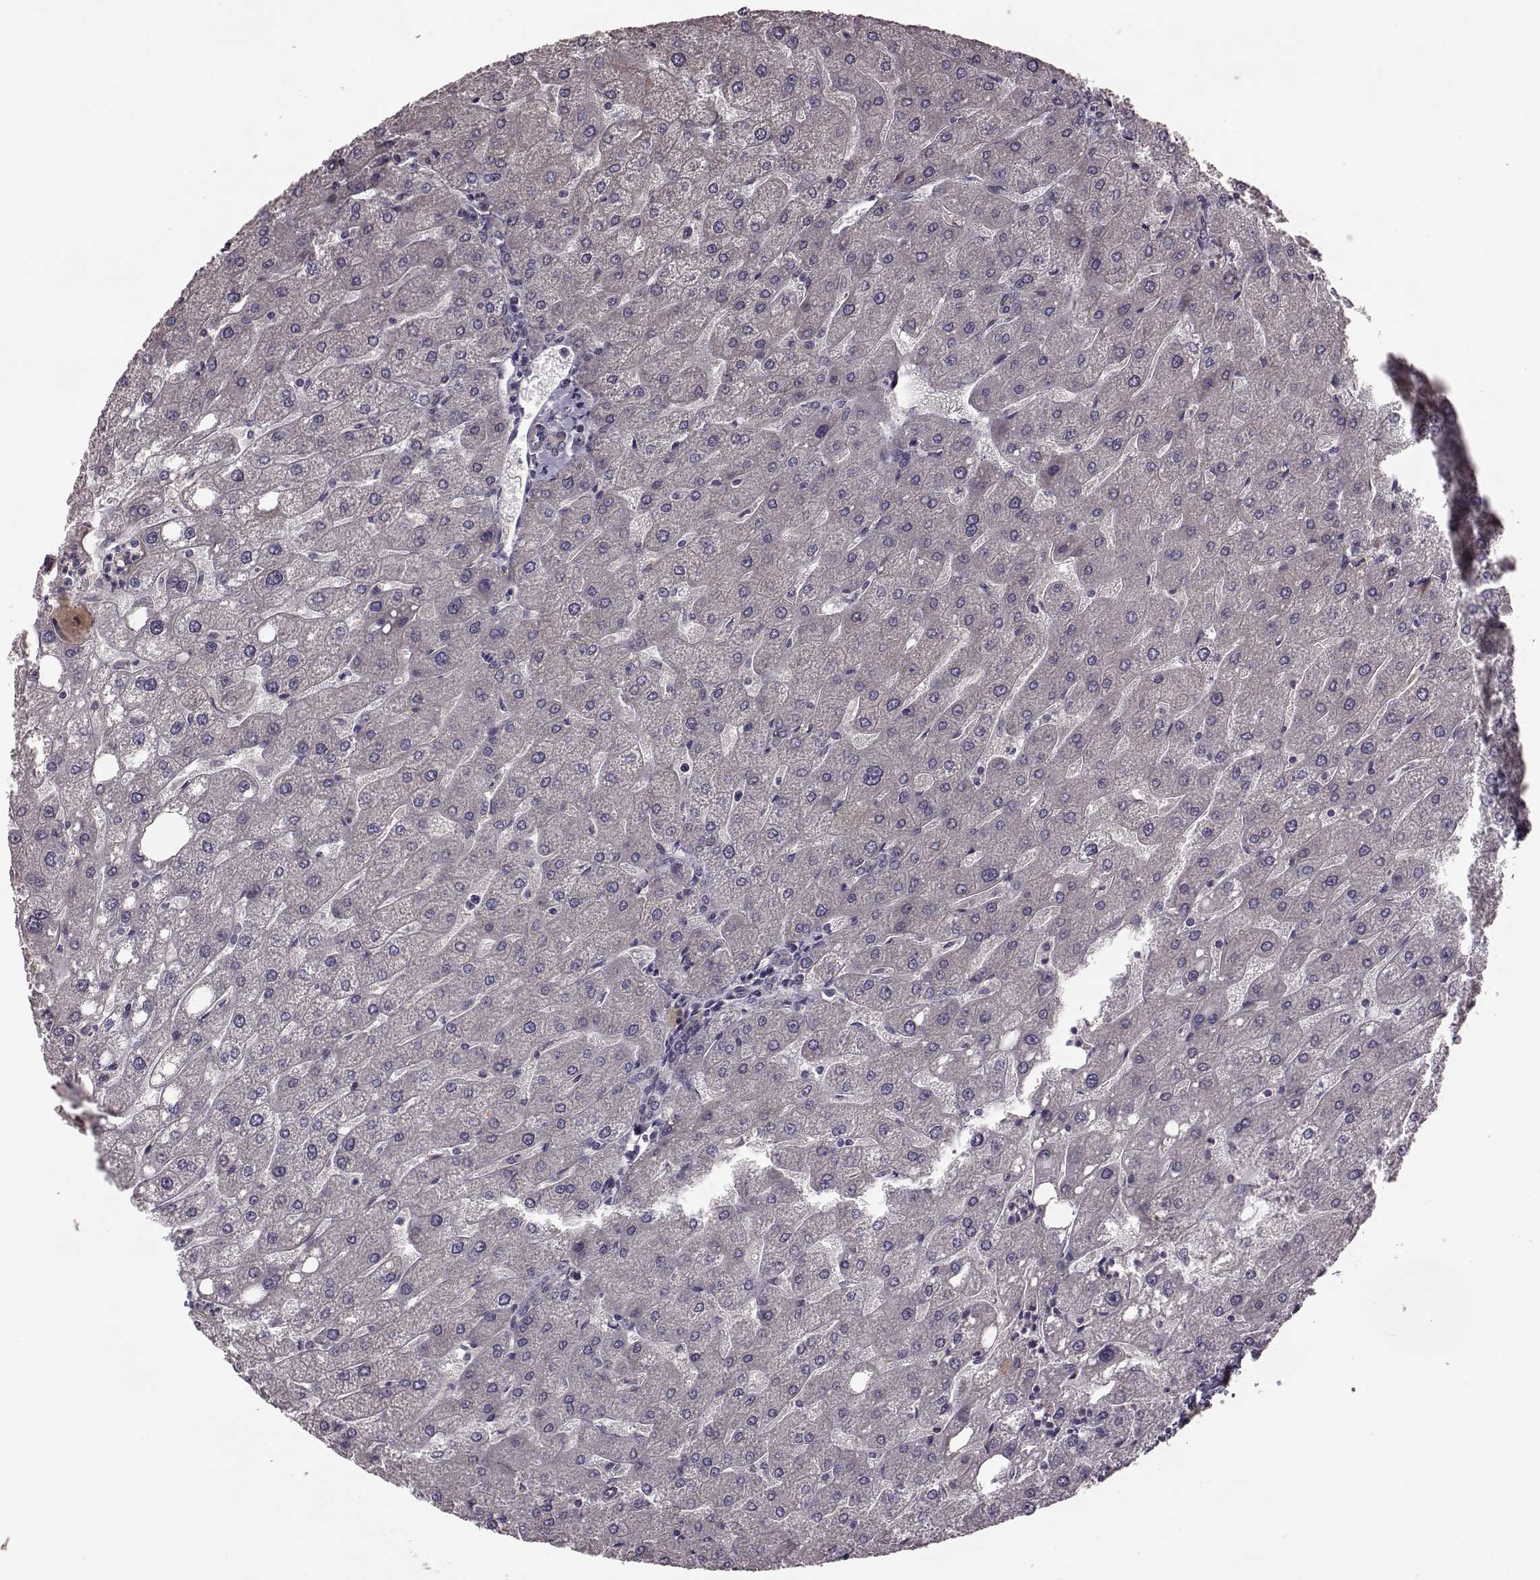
{"staining": {"intensity": "negative", "quantity": "none", "location": "none"}, "tissue": "liver", "cell_type": "Cholangiocytes", "image_type": "normal", "snomed": [{"axis": "morphology", "description": "Normal tissue, NOS"}, {"axis": "topography", "description": "Liver"}], "caption": "Cholangiocytes are negative for brown protein staining in unremarkable liver. (Stains: DAB immunohistochemistry (IHC) with hematoxylin counter stain, Microscopy: brightfield microscopy at high magnification).", "gene": "NTF3", "patient": {"sex": "male", "age": 67}}